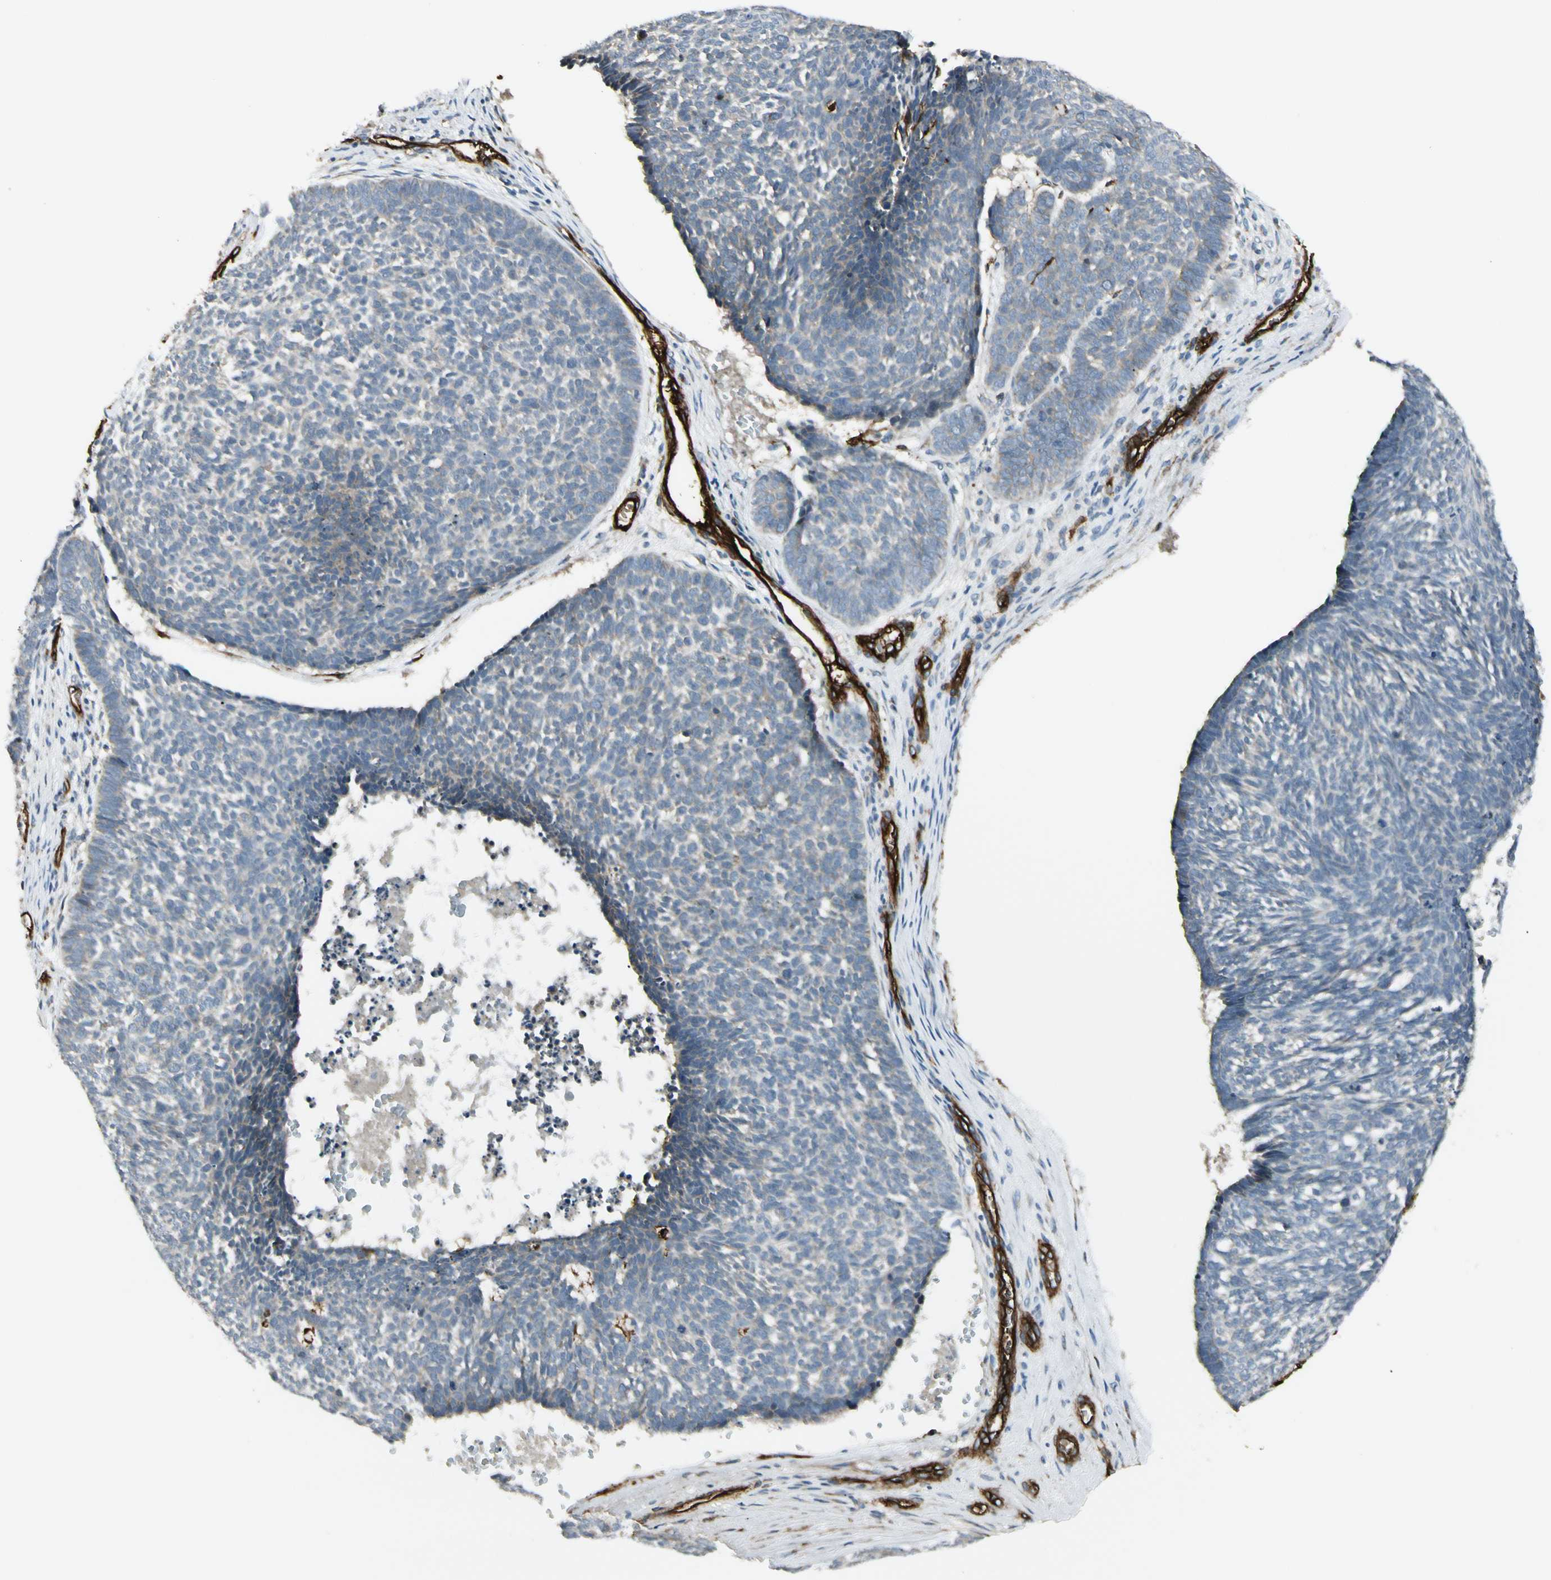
{"staining": {"intensity": "negative", "quantity": "none", "location": "none"}, "tissue": "skin cancer", "cell_type": "Tumor cells", "image_type": "cancer", "snomed": [{"axis": "morphology", "description": "Basal cell carcinoma"}, {"axis": "topography", "description": "Skin"}], "caption": "Protein analysis of basal cell carcinoma (skin) reveals no significant expression in tumor cells.", "gene": "MCAM", "patient": {"sex": "male", "age": 84}}